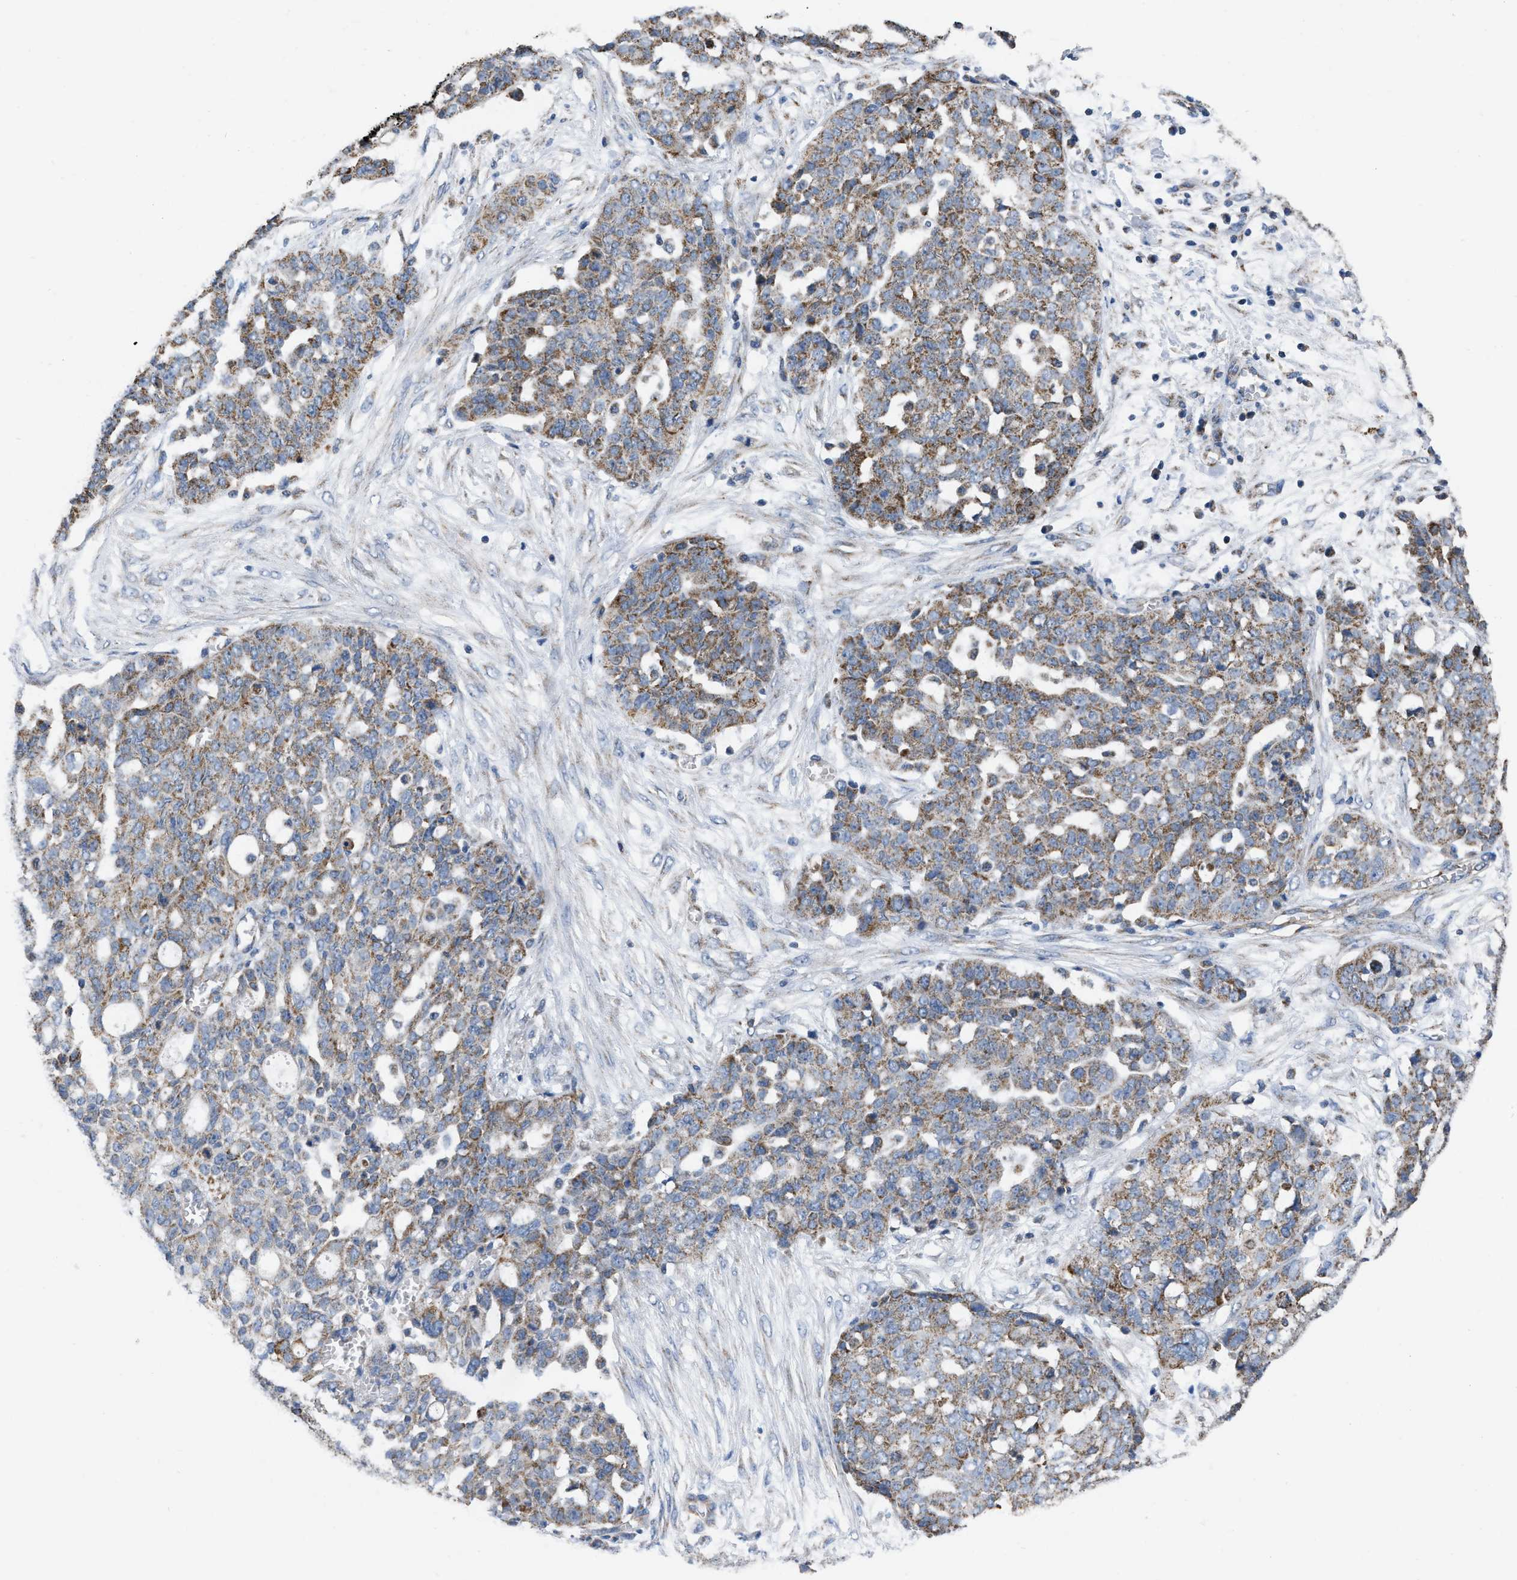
{"staining": {"intensity": "moderate", "quantity": ">75%", "location": "cytoplasmic/membranous"}, "tissue": "ovarian cancer", "cell_type": "Tumor cells", "image_type": "cancer", "snomed": [{"axis": "morphology", "description": "Cystadenocarcinoma, serous, NOS"}, {"axis": "topography", "description": "Soft tissue"}, {"axis": "topography", "description": "Ovary"}], "caption": "A medium amount of moderate cytoplasmic/membranous staining is appreciated in about >75% of tumor cells in ovarian cancer (serous cystadenocarcinoma) tissue. (IHC, brightfield microscopy, high magnification).", "gene": "BCL10", "patient": {"sex": "female", "age": 57}}